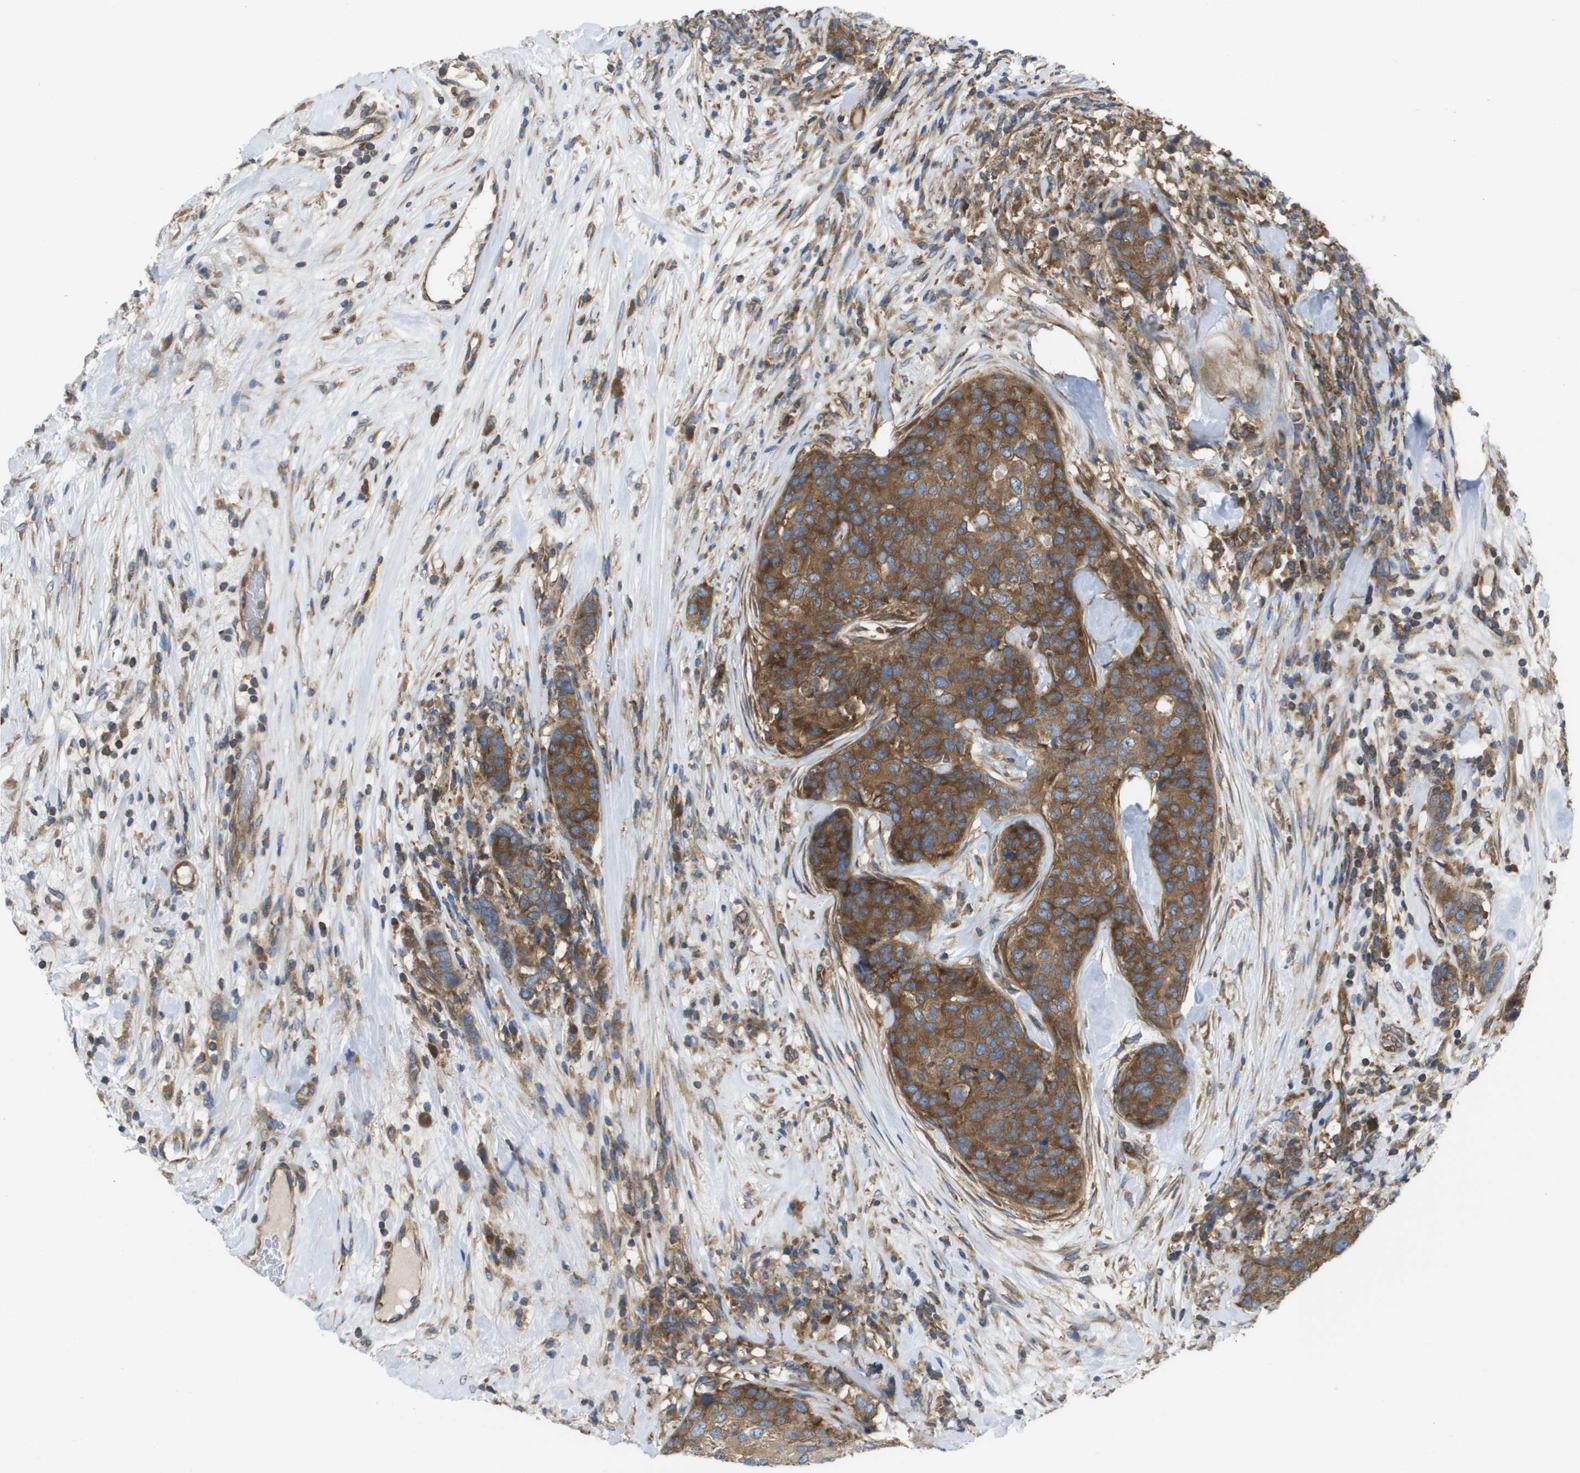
{"staining": {"intensity": "moderate", "quantity": ">75%", "location": "cytoplasmic/membranous"}, "tissue": "breast cancer", "cell_type": "Tumor cells", "image_type": "cancer", "snomed": [{"axis": "morphology", "description": "Lobular carcinoma"}, {"axis": "topography", "description": "Breast"}], "caption": "Immunohistochemistry of lobular carcinoma (breast) demonstrates medium levels of moderate cytoplasmic/membranous positivity in approximately >75% of tumor cells. (IHC, brightfield microscopy, high magnification).", "gene": "EIF4G2", "patient": {"sex": "female", "age": 59}}